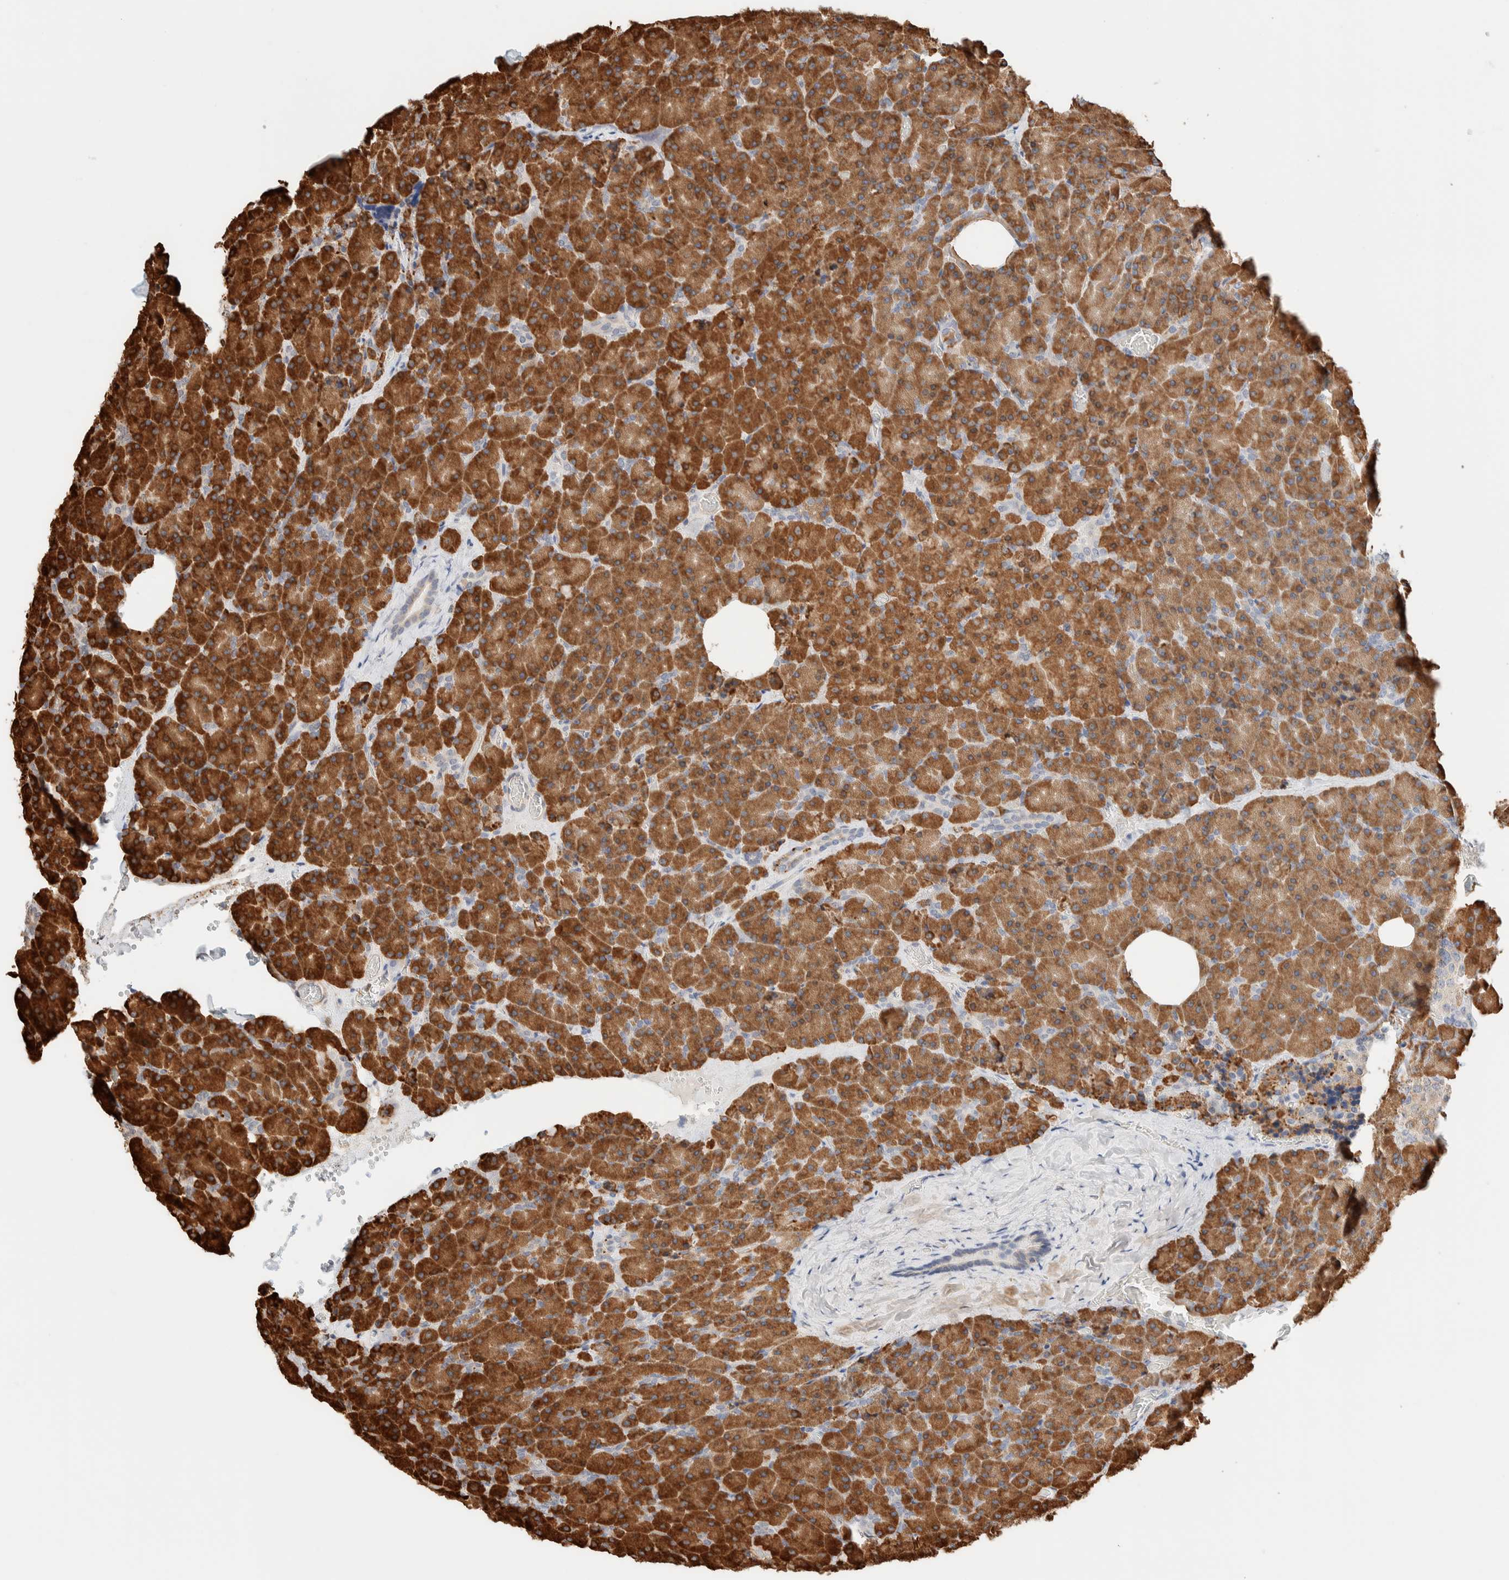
{"staining": {"intensity": "strong", "quantity": ">75%", "location": "cytoplasmic/membranous"}, "tissue": "pancreas", "cell_type": "Exocrine glandular cells", "image_type": "normal", "snomed": [{"axis": "morphology", "description": "Normal tissue, NOS"}, {"axis": "morphology", "description": "Carcinoid, malignant, NOS"}, {"axis": "topography", "description": "Pancreas"}], "caption": "Protein expression analysis of benign human pancreas reveals strong cytoplasmic/membranous staining in approximately >75% of exocrine glandular cells. (brown staining indicates protein expression, while blue staining denotes nuclei).", "gene": "INTS1", "patient": {"sex": "female", "age": 35}}